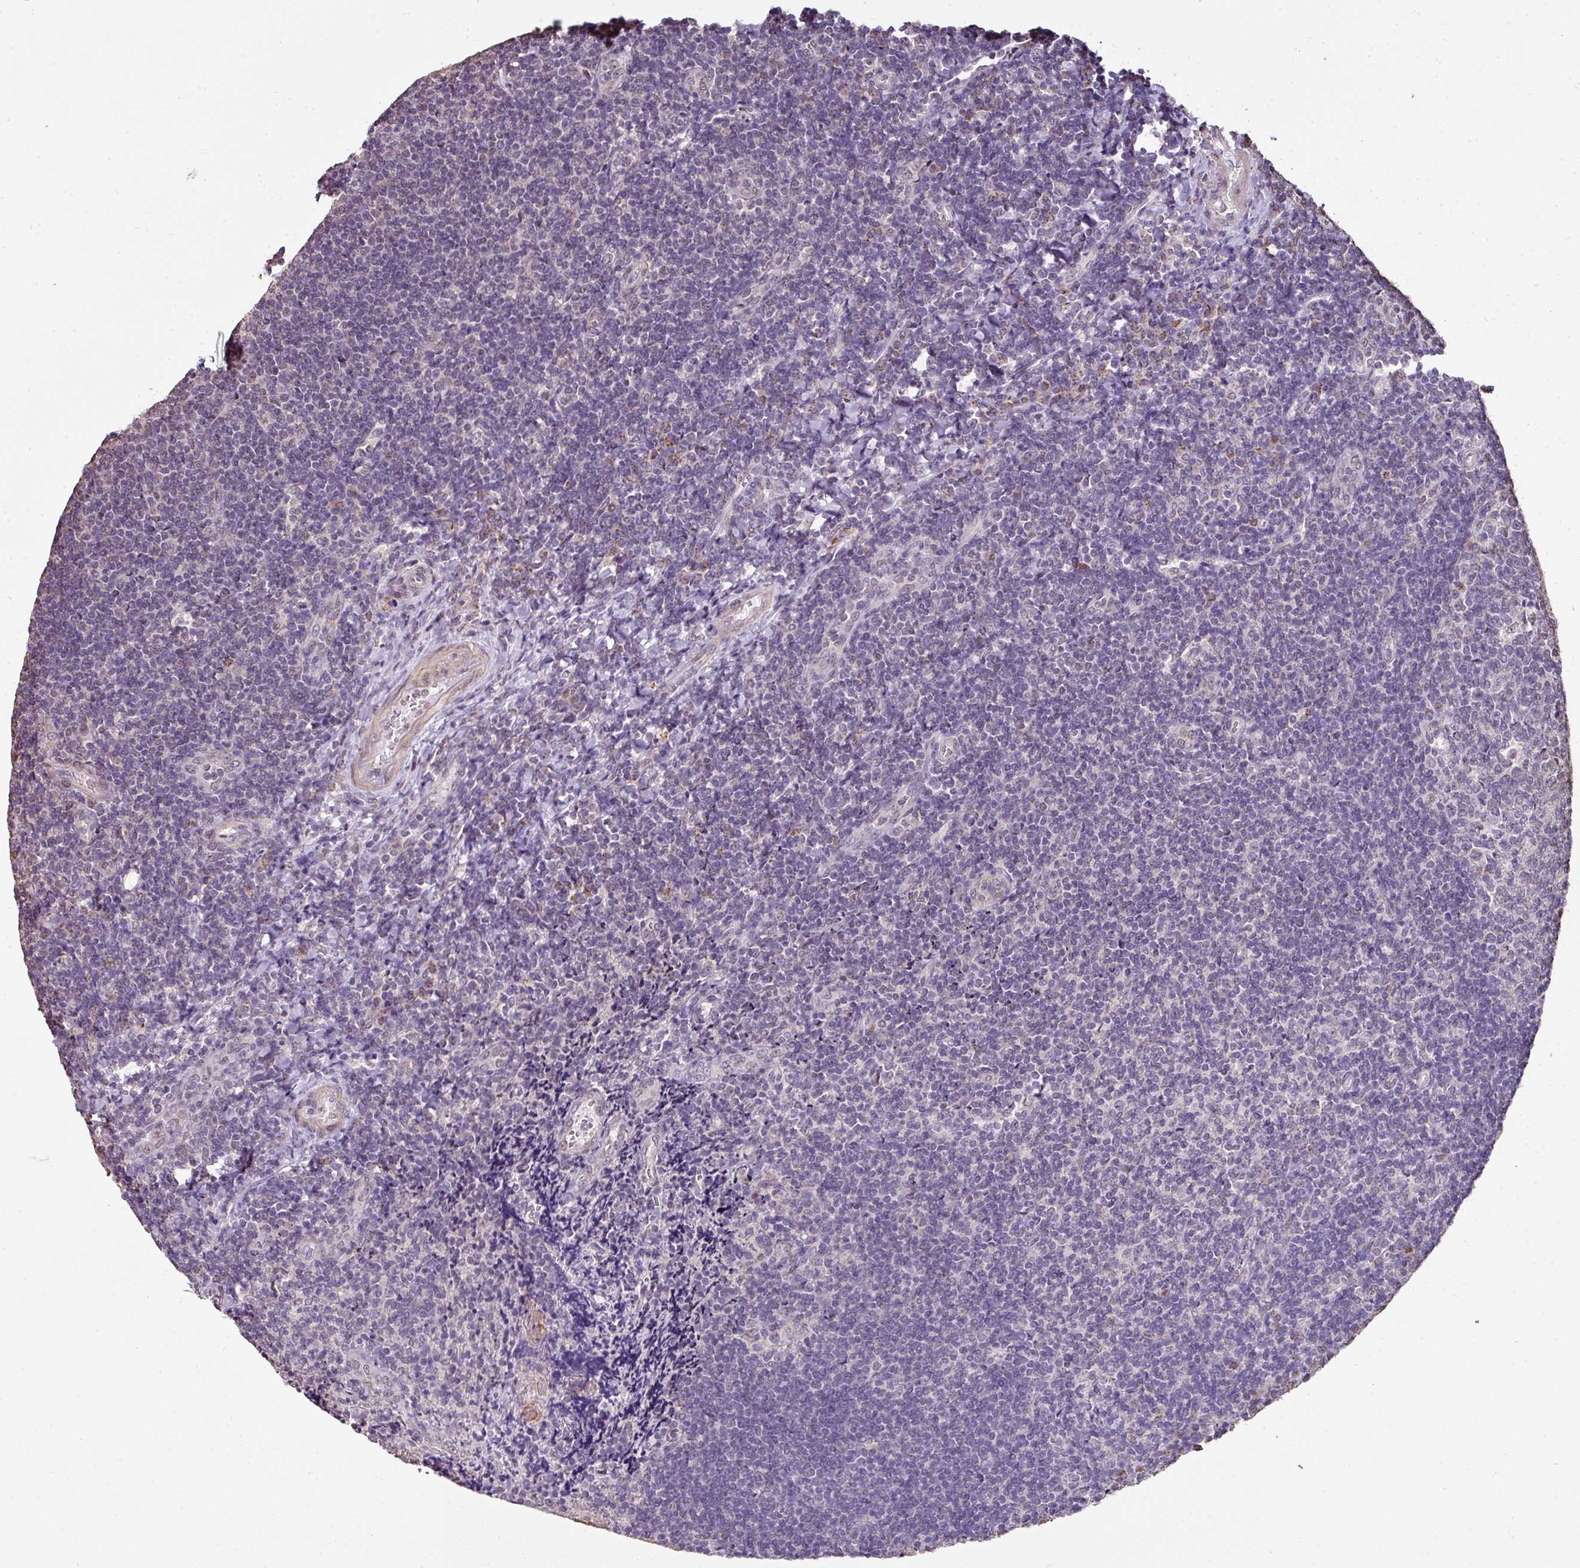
{"staining": {"intensity": "negative", "quantity": "none", "location": "none"}, "tissue": "tonsil", "cell_type": "Germinal center cells", "image_type": "normal", "snomed": [{"axis": "morphology", "description": "Normal tissue, NOS"}, {"axis": "topography", "description": "Tonsil"}], "caption": "Germinal center cells show no significant expression in normal tonsil. (Immunohistochemistry (ihc), brightfield microscopy, high magnification).", "gene": "JPH2", "patient": {"sex": "male", "age": 17}}